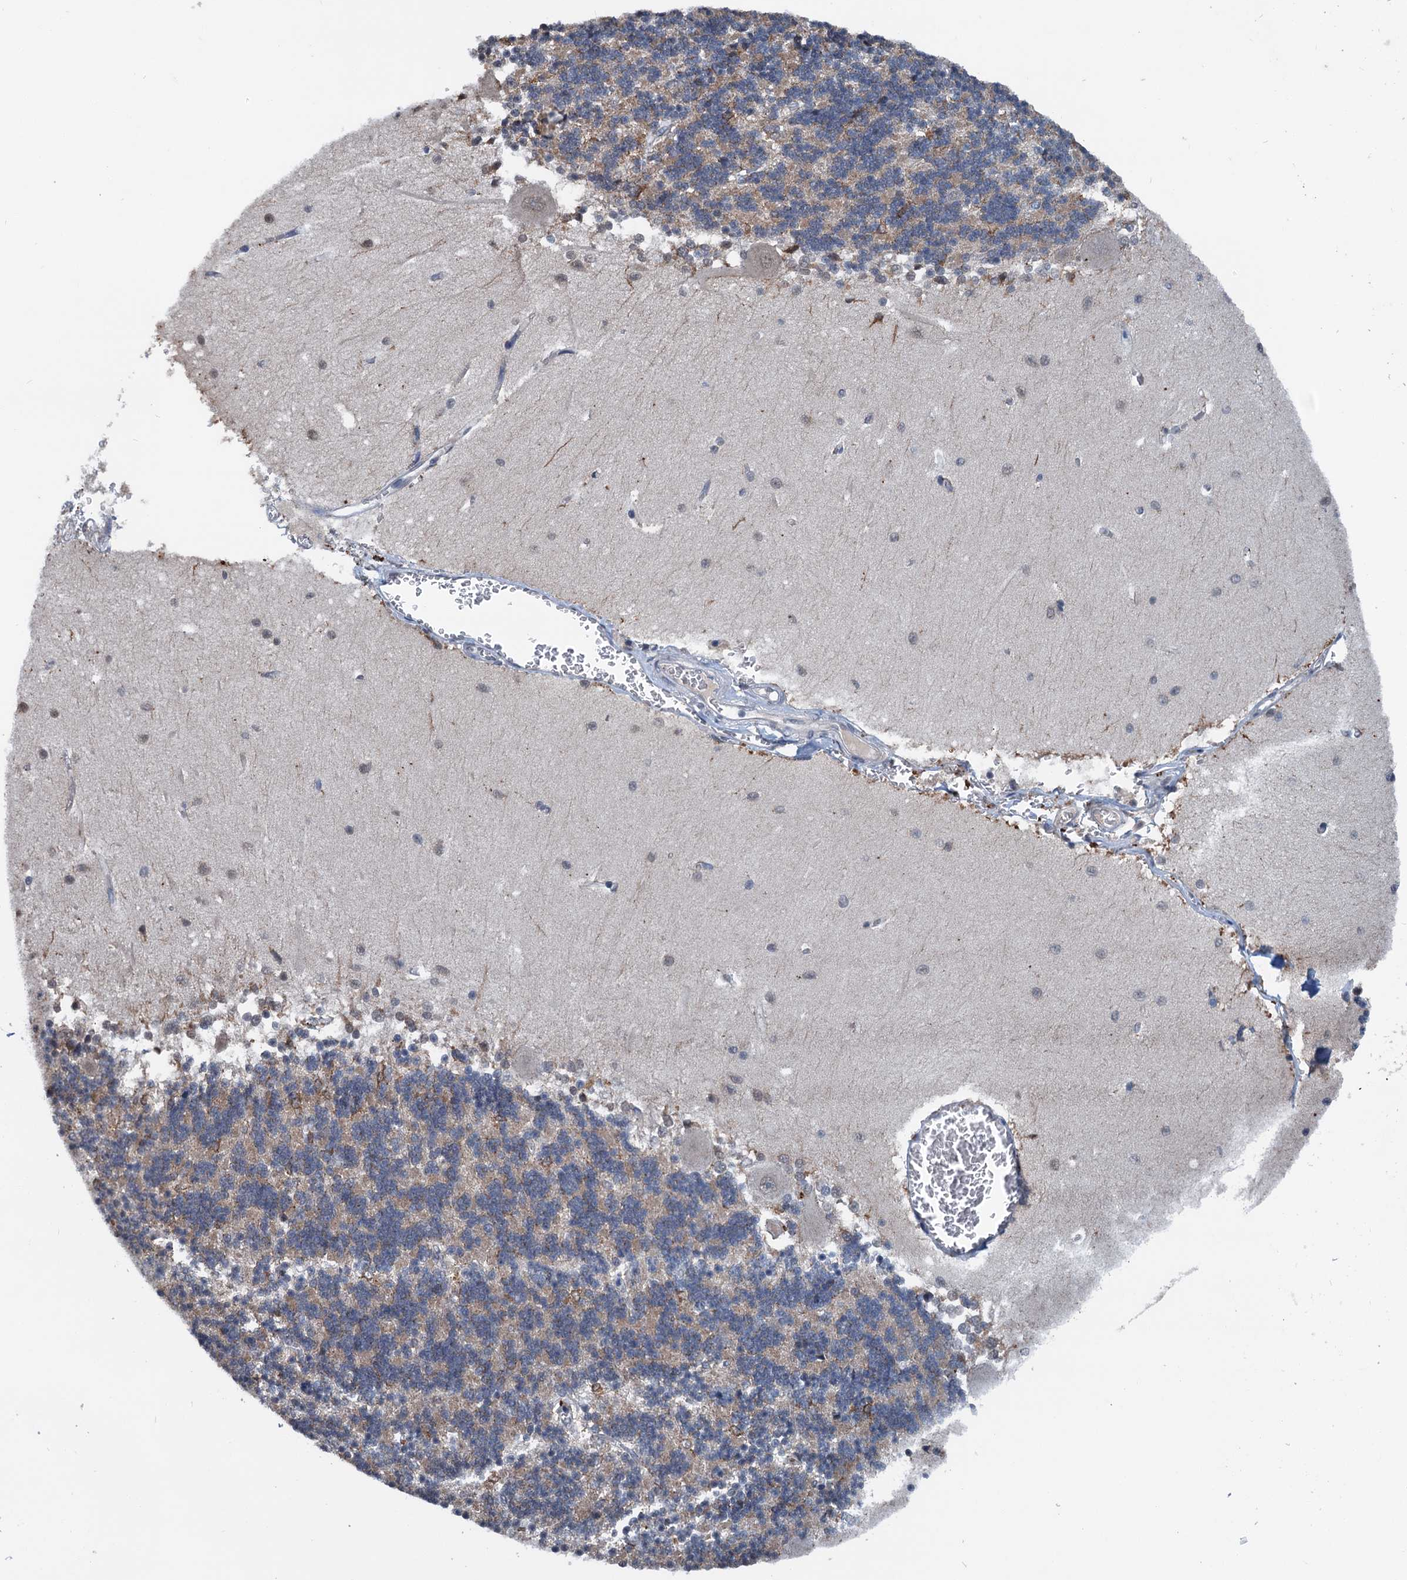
{"staining": {"intensity": "weak", "quantity": "<25%", "location": "cytoplasmic/membranous"}, "tissue": "cerebellum", "cell_type": "Cells in granular layer", "image_type": "normal", "snomed": [{"axis": "morphology", "description": "Normal tissue, NOS"}, {"axis": "topography", "description": "Cerebellum"}], "caption": "Cells in granular layer are negative for protein expression in normal human cerebellum. (DAB IHC visualized using brightfield microscopy, high magnification).", "gene": "SHLD1", "patient": {"sex": "male", "age": 37}}